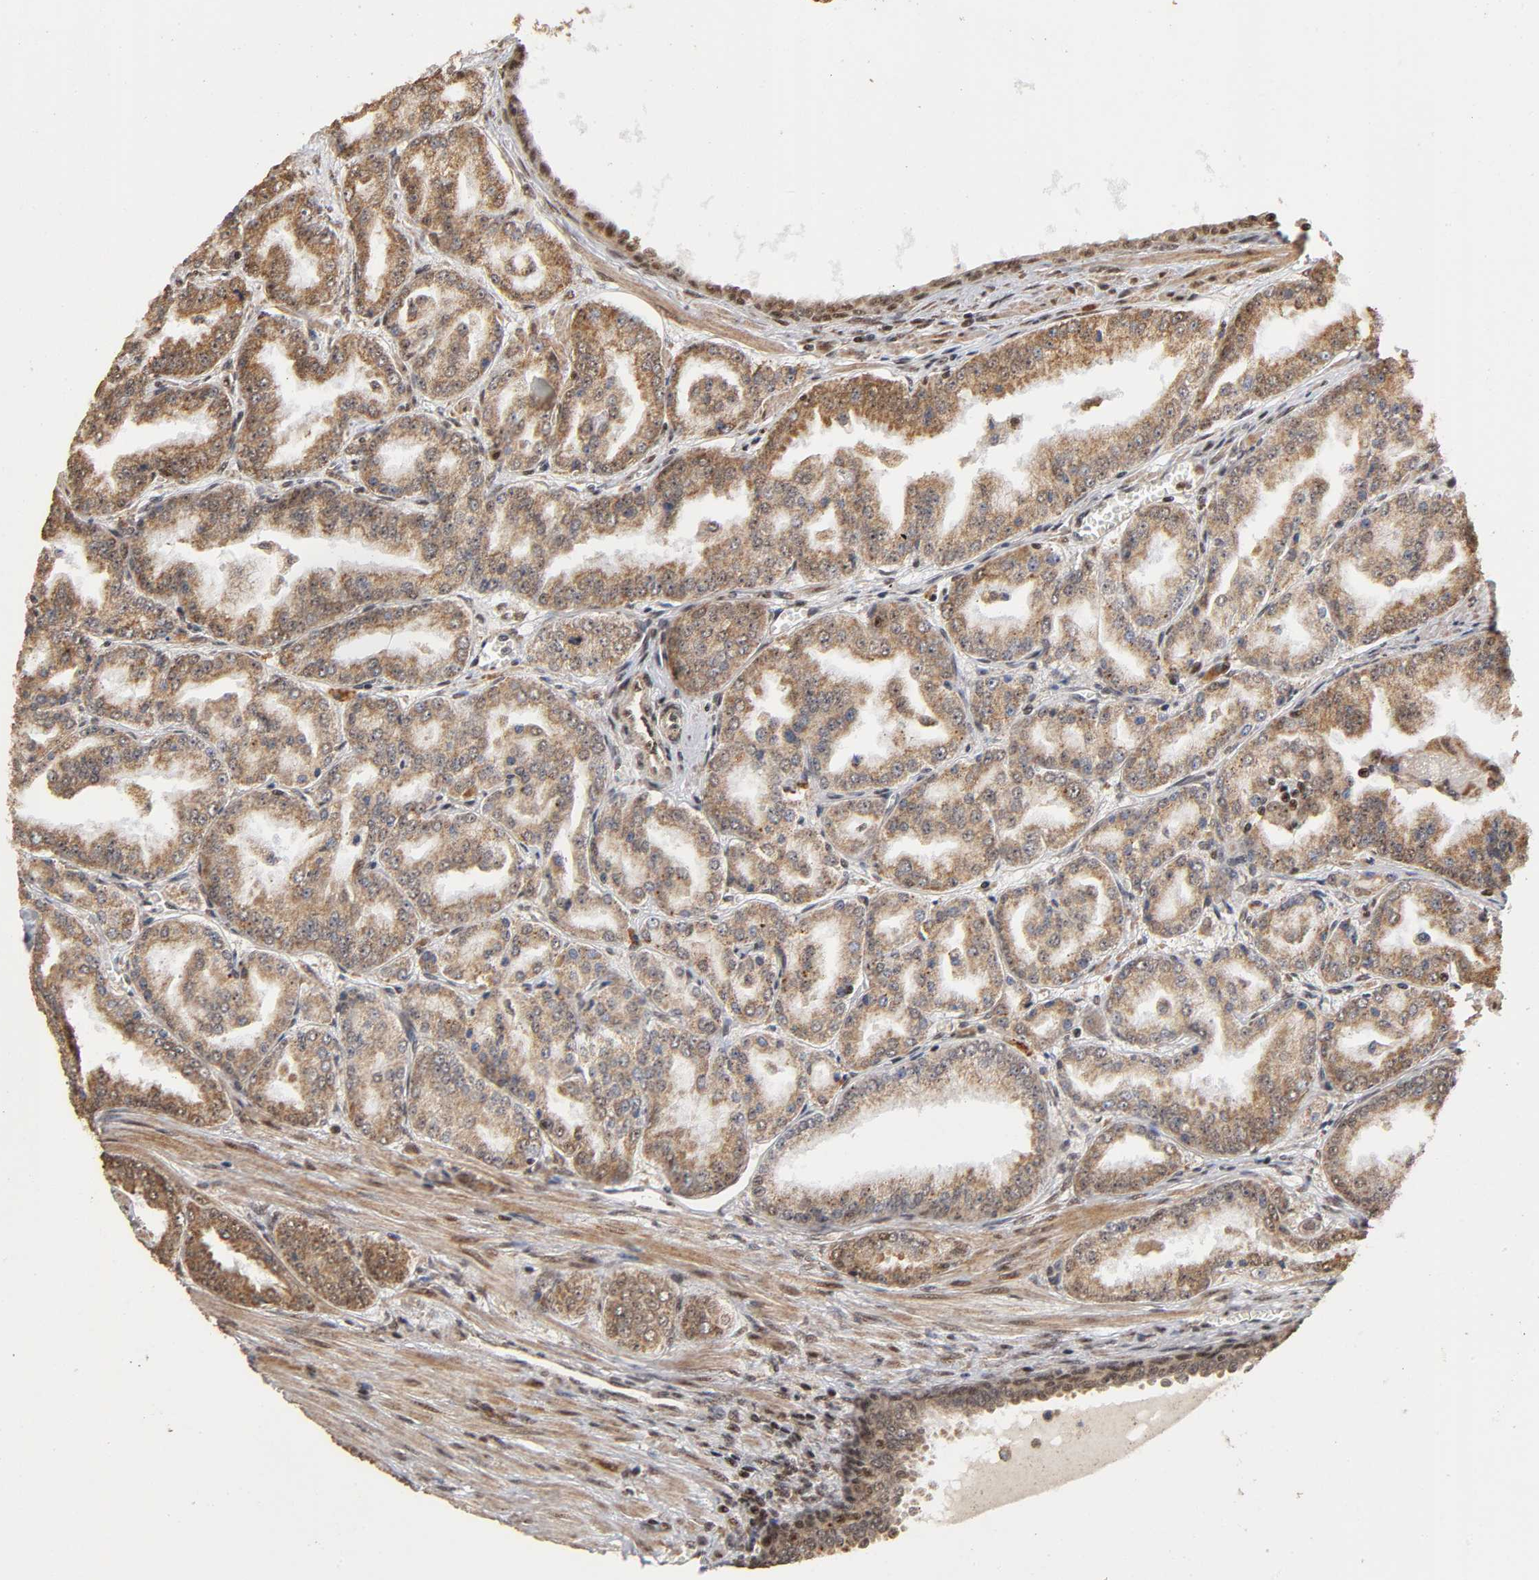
{"staining": {"intensity": "moderate", "quantity": "25%-75%", "location": "cytoplasmic/membranous"}, "tissue": "prostate cancer", "cell_type": "Tumor cells", "image_type": "cancer", "snomed": [{"axis": "morphology", "description": "Adenocarcinoma, High grade"}, {"axis": "topography", "description": "Prostate"}], "caption": "Prostate cancer stained with immunohistochemistry (IHC) displays moderate cytoplasmic/membranous positivity in approximately 25%-75% of tumor cells.", "gene": "RNF122", "patient": {"sex": "male", "age": 61}}